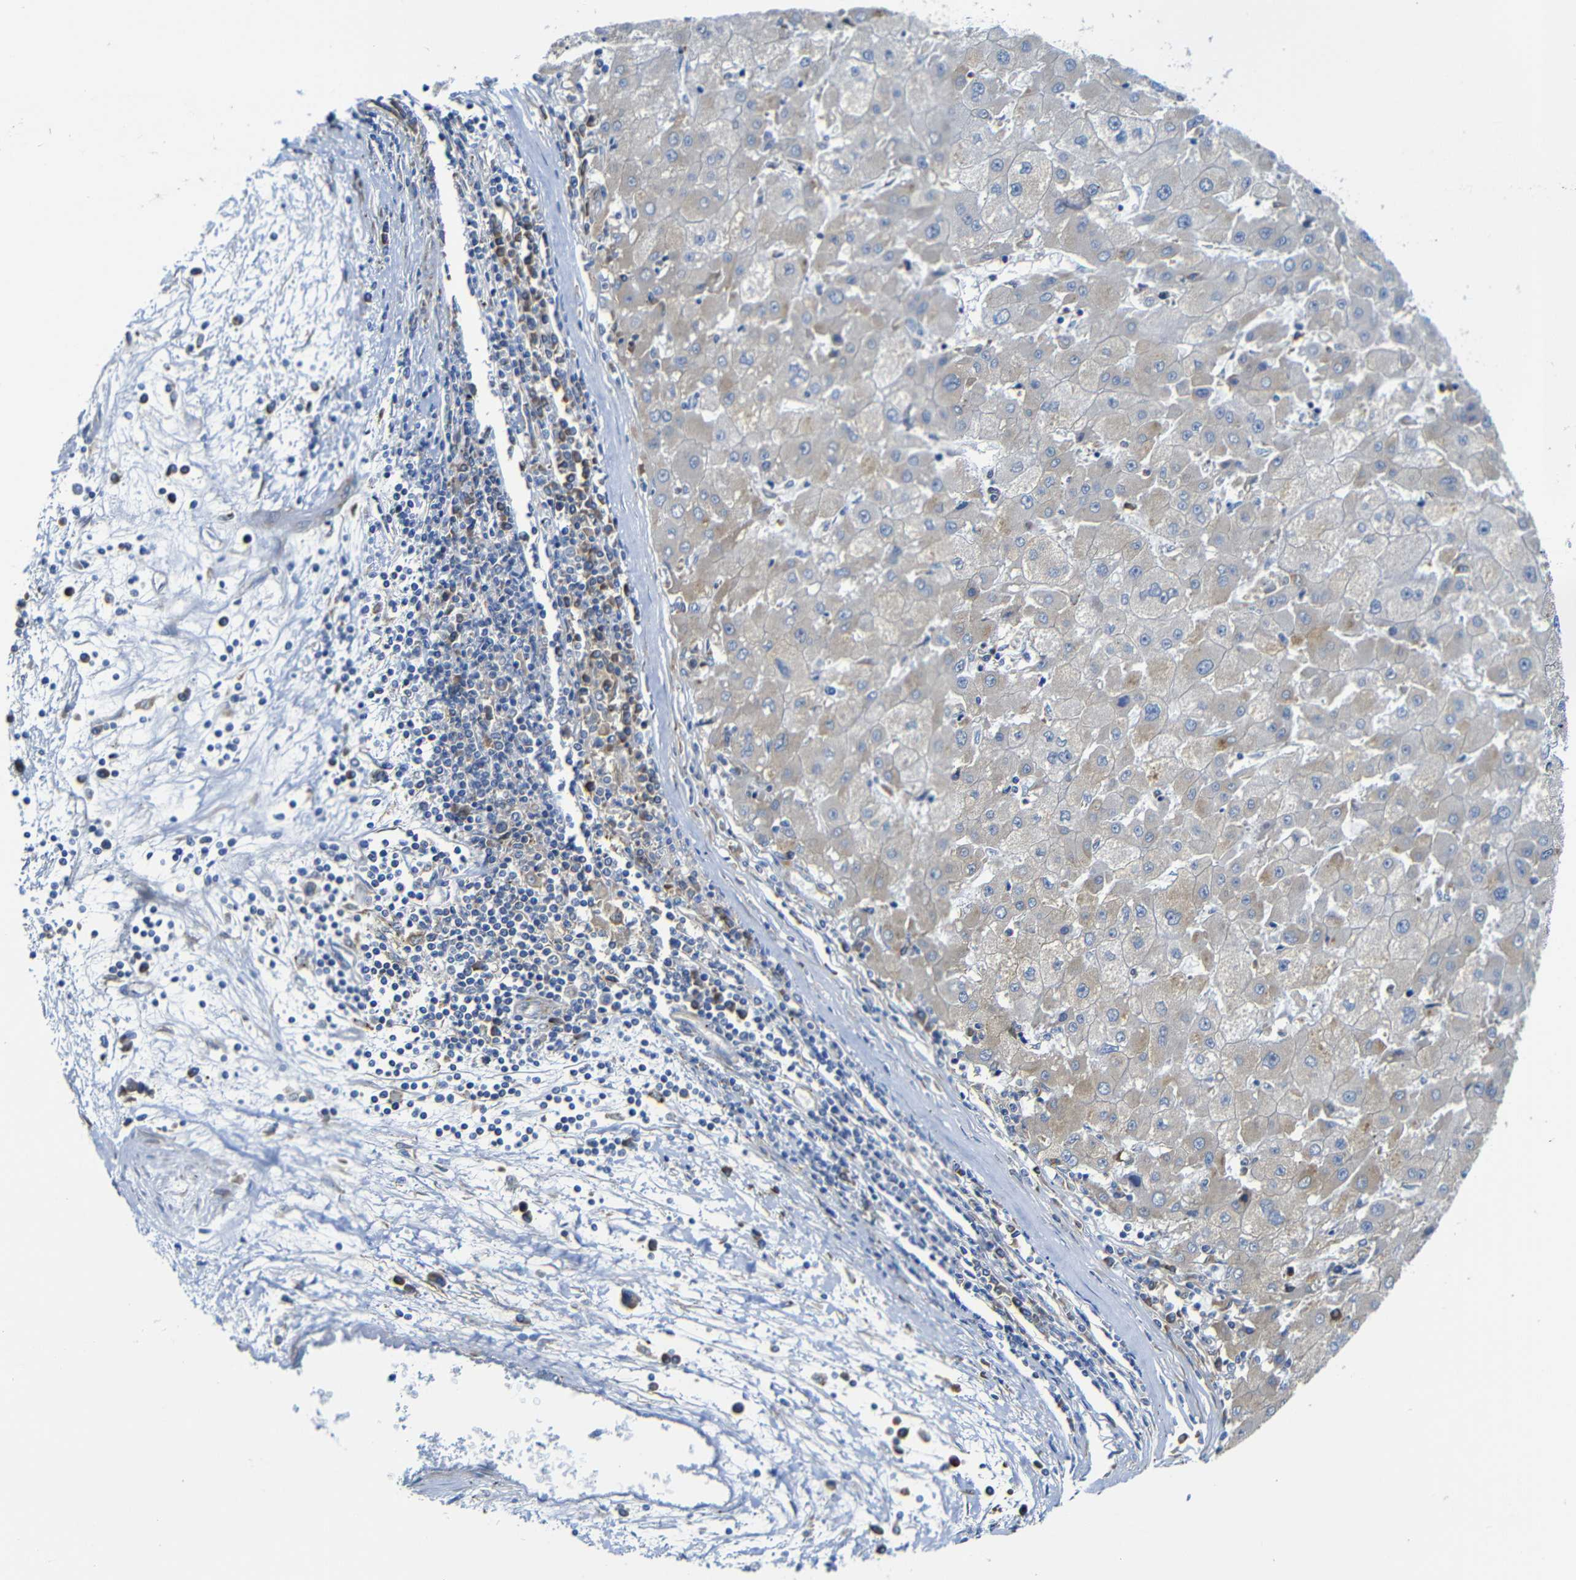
{"staining": {"intensity": "negative", "quantity": "none", "location": "none"}, "tissue": "liver cancer", "cell_type": "Tumor cells", "image_type": "cancer", "snomed": [{"axis": "morphology", "description": "Carcinoma, Hepatocellular, NOS"}, {"axis": "topography", "description": "Liver"}], "caption": "Immunohistochemistry photomicrograph of neoplastic tissue: human liver hepatocellular carcinoma stained with DAB (3,3'-diaminobenzidine) exhibits no significant protein staining in tumor cells.", "gene": "CLCC1", "patient": {"sex": "male", "age": 72}}